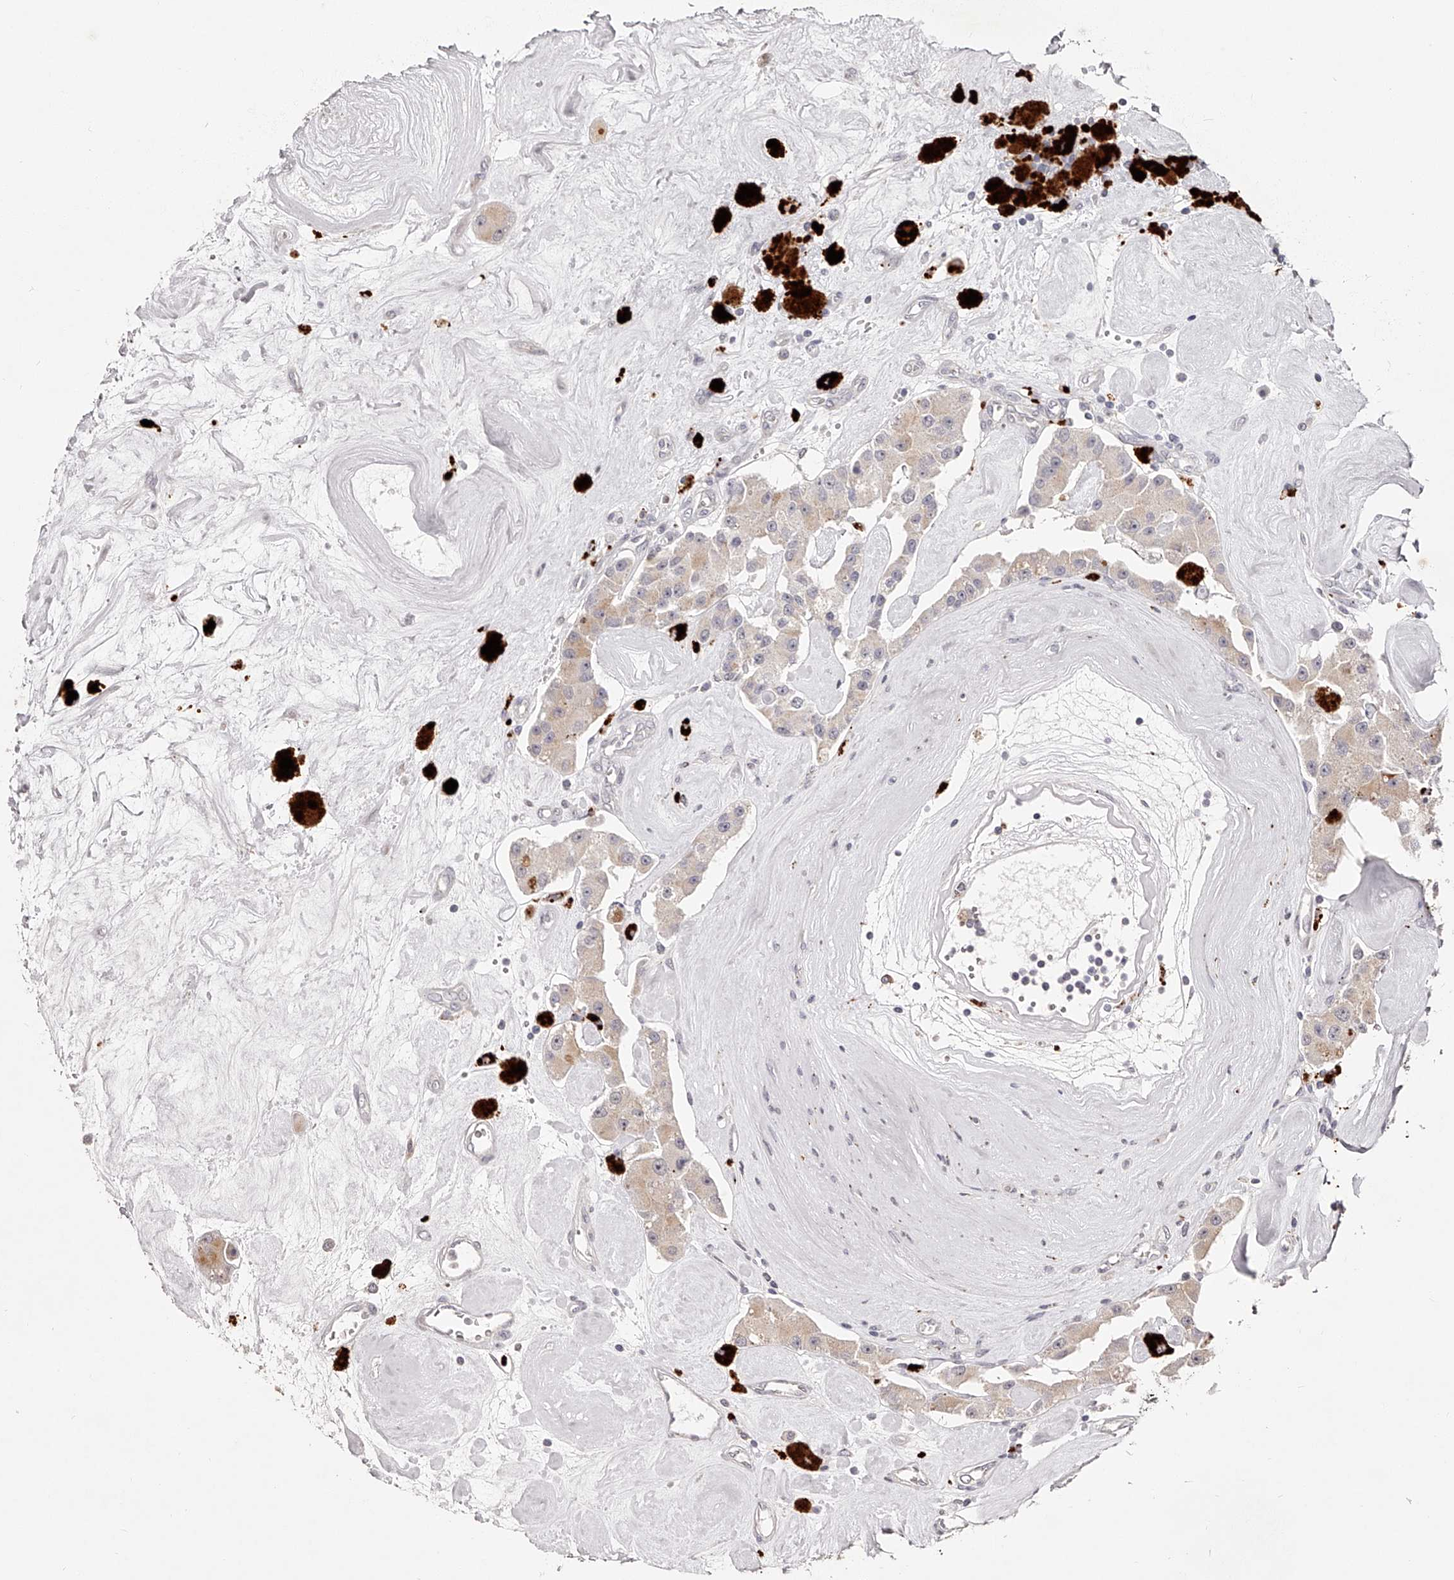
{"staining": {"intensity": "weak", "quantity": "<25%", "location": "cytoplasmic/membranous"}, "tissue": "carcinoid", "cell_type": "Tumor cells", "image_type": "cancer", "snomed": [{"axis": "morphology", "description": "Carcinoid, malignant, NOS"}, {"axis": "topography", "description": "Pancreas"}], "caption": "IHC photomicrograph of neoplastic tissue: carcinoid stained with DAB displays no significant protein expression in tumor cells.", "gene": "SLC35D3", "patient": {"sex": "male", "age": 41}}